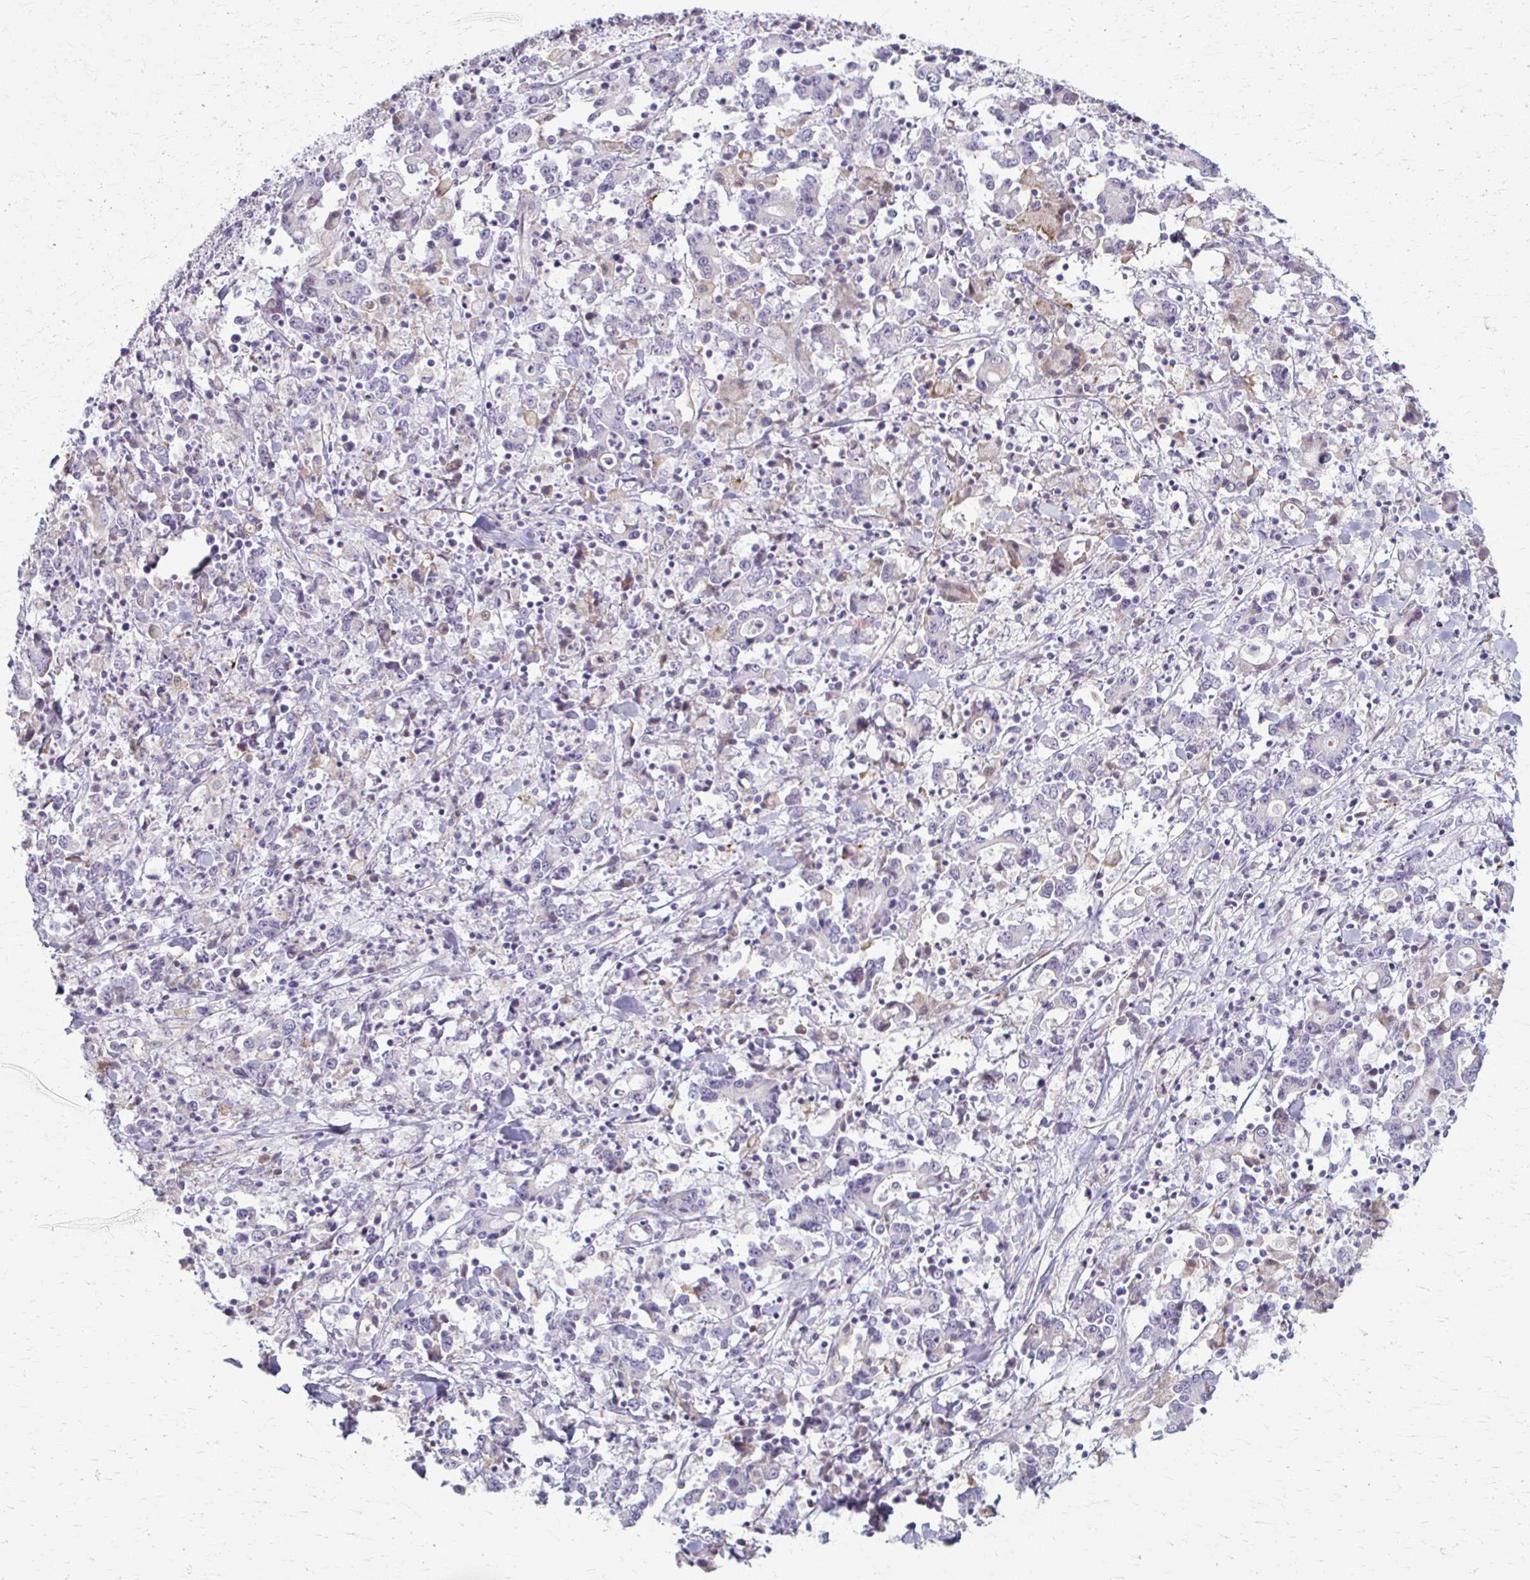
{"staining": {"intensity": "negative", "quantity": "none", "location": "none"}, "tissue": "stomach cancer", "cell_type": "Tumor cells", "image_type": "cancer", "snomed": [{"axis": "morphology", "description": "Adenocarcinoma, NOS"}, {"axis": "topography", "description": "Stomach, upper"}], "caption": "IHC of human stomach adenocarcinoma shows no staining in tumor cells.", "gene": "LDLRAP1", "patient": {"sex": "male", "age": 68}}